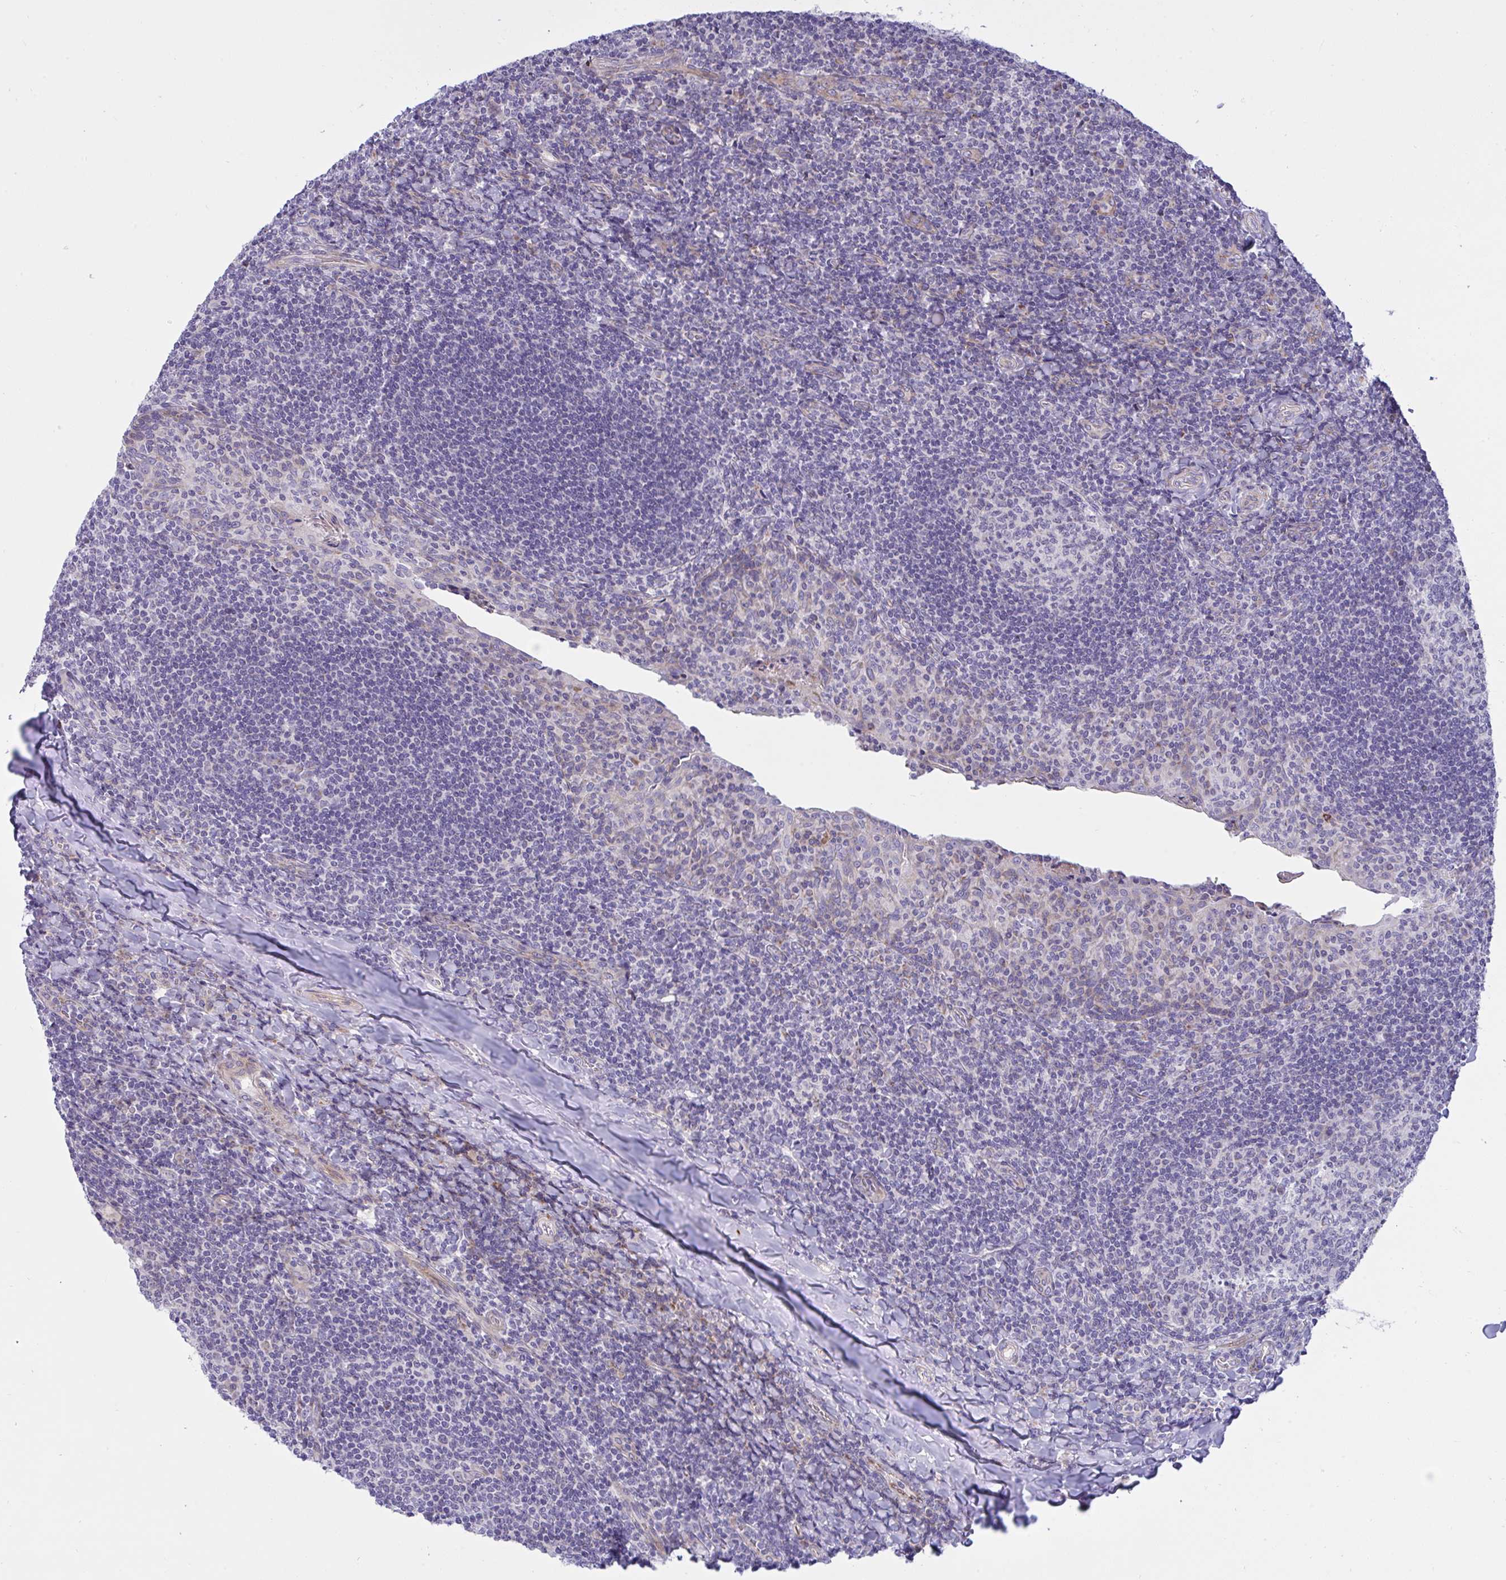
{"staining": {"intensity": "negative", "quantity": "none", "location": "none"}, "tissue": "tonsil", "cell_type": "Germinal center cells", "image_type": "normal", "snomed": [{"axis": "morphology", "description": "Normal tissue, NOS"}, {"axis": "topography", "description": "Tonsil"}], "caption": "IHC micrograph of benign human tonsil stained for a protein (brown), which exhibits no staining in germinal center cells.", "gene": "NTN1", "patient": {"sex": "male", "age": 17}}